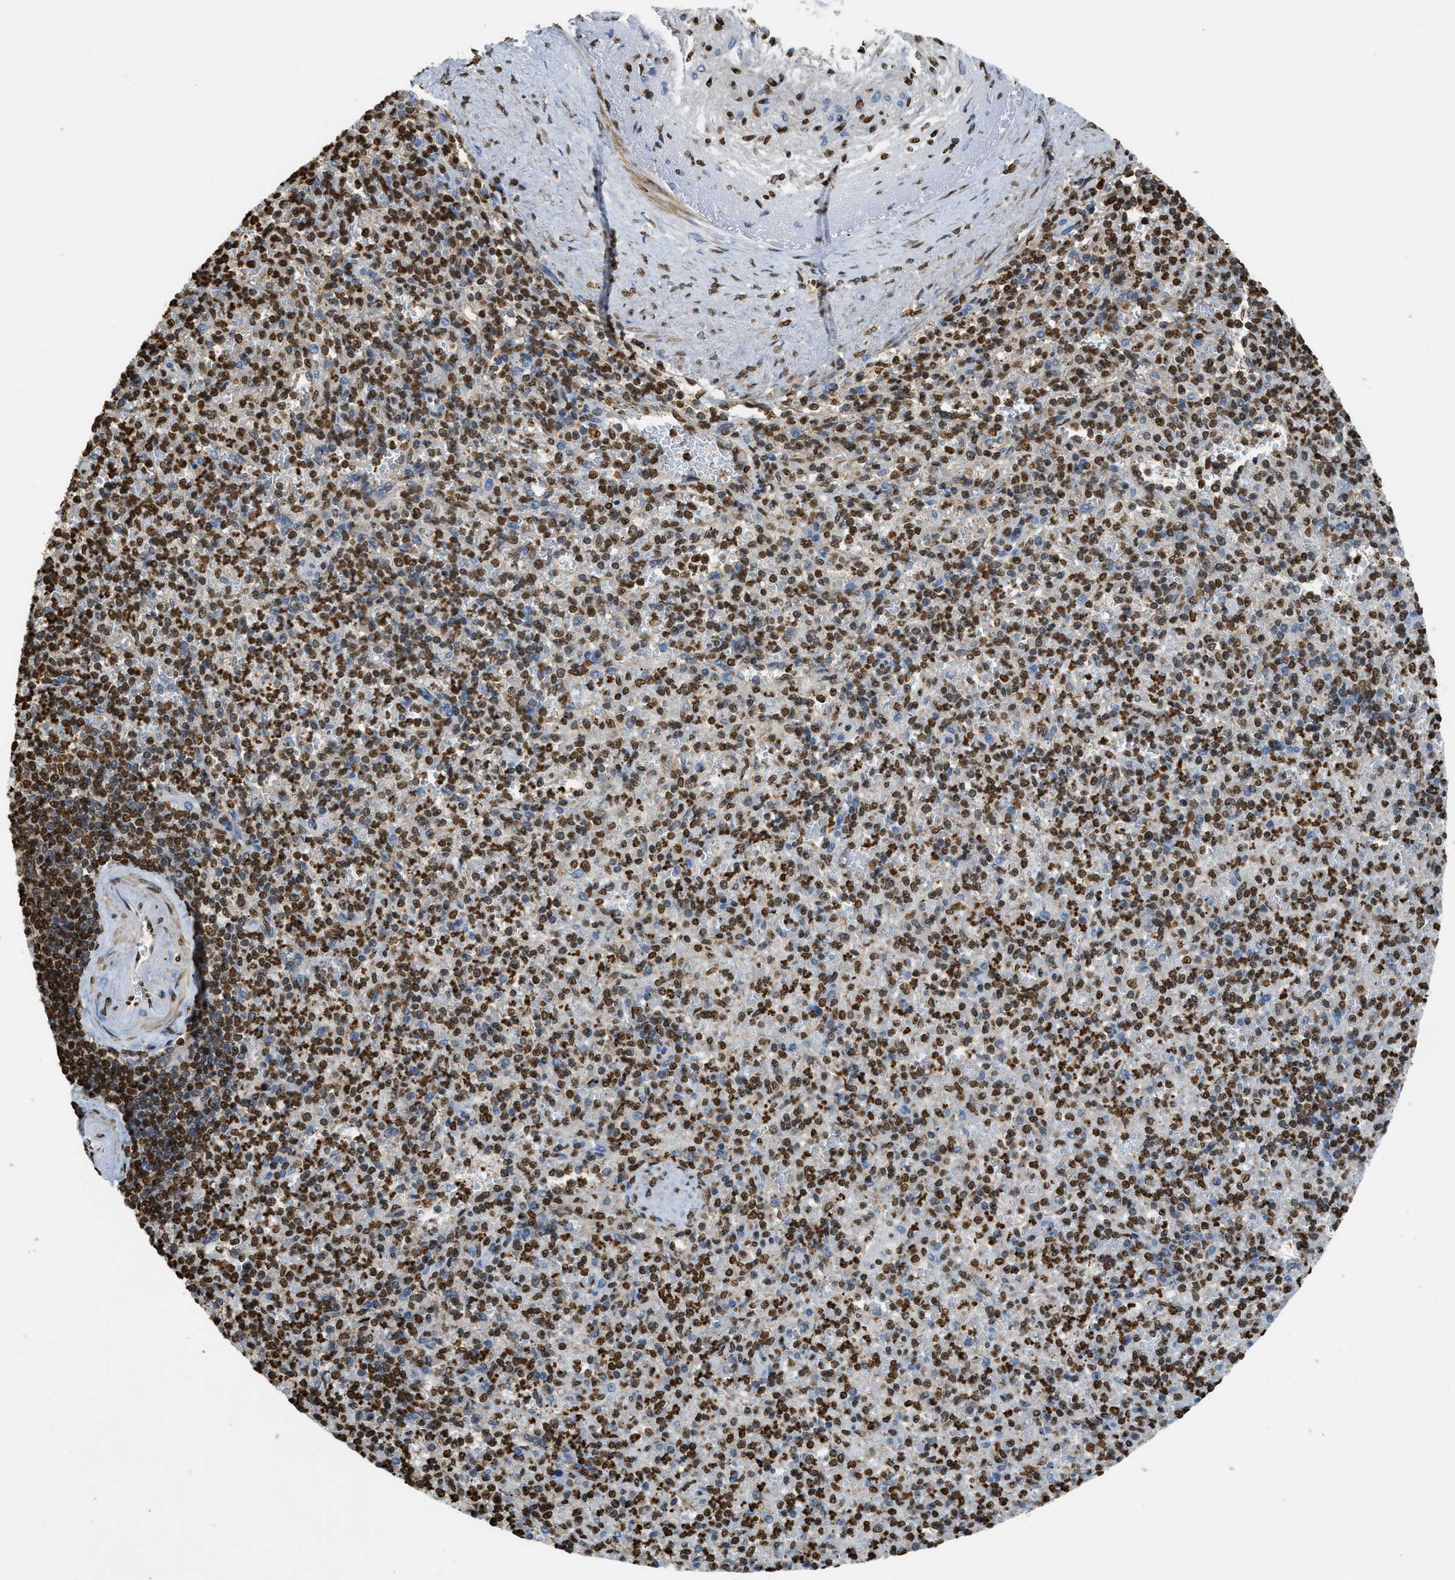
{"staining": {"intensity": "moderate", "quantity": "25%-75%", "location": "nuclear"}, "tissue": "spleen", "cell_type": "Cells in red pulp", "image_type": "normal", "snomed": [{"axis": "morphology", "description": "Normal tissue, NOS"}, {"axis": "topography", "description": "Spleen"}], "caption": "Immunohistochemistry (IHC) (DAB (3,3'-diaminobenzidine)) staining of normal human spleen reveals moderate nuclear protein staining in about 25%-75% of cells in red pulp.", "gene": "NR5A2", "patient": {"sex": "female", "age": 74}}